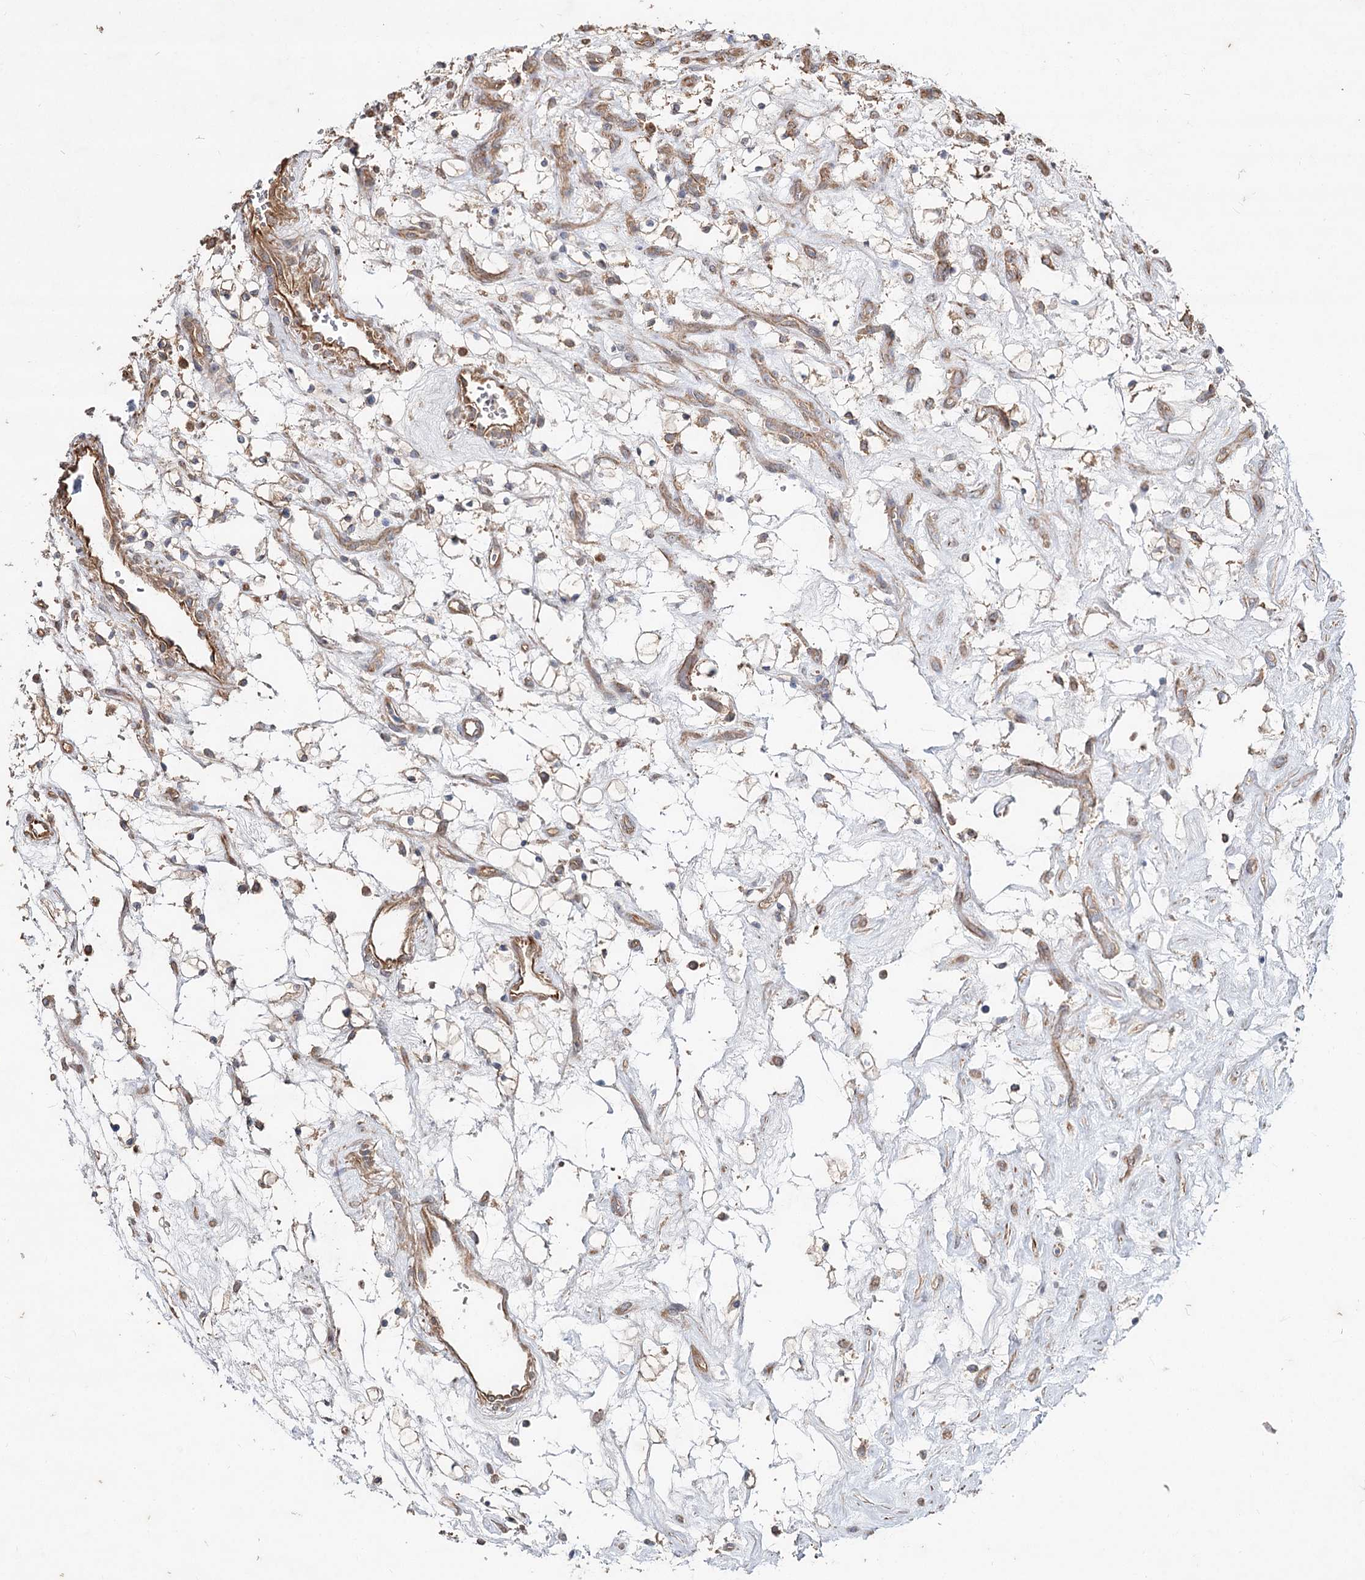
{"staining": {"intensity": "negative", "quantity": "none", "location": "none"}, "tissue": "renal cancer", "cell_type": "Tumor cells", "image_type": "cancer", "snomed": [{"axis": "morphology", "description": "Adenocarcinoma, NOS"}, {"axis": "topography", "description": "Kidney"}], "caption": "Tumor cells show no significant positivity in renal cancer (adenocarcinoma).", "gene": "SPART", "patient": {"sex": "female", "age": 69}}